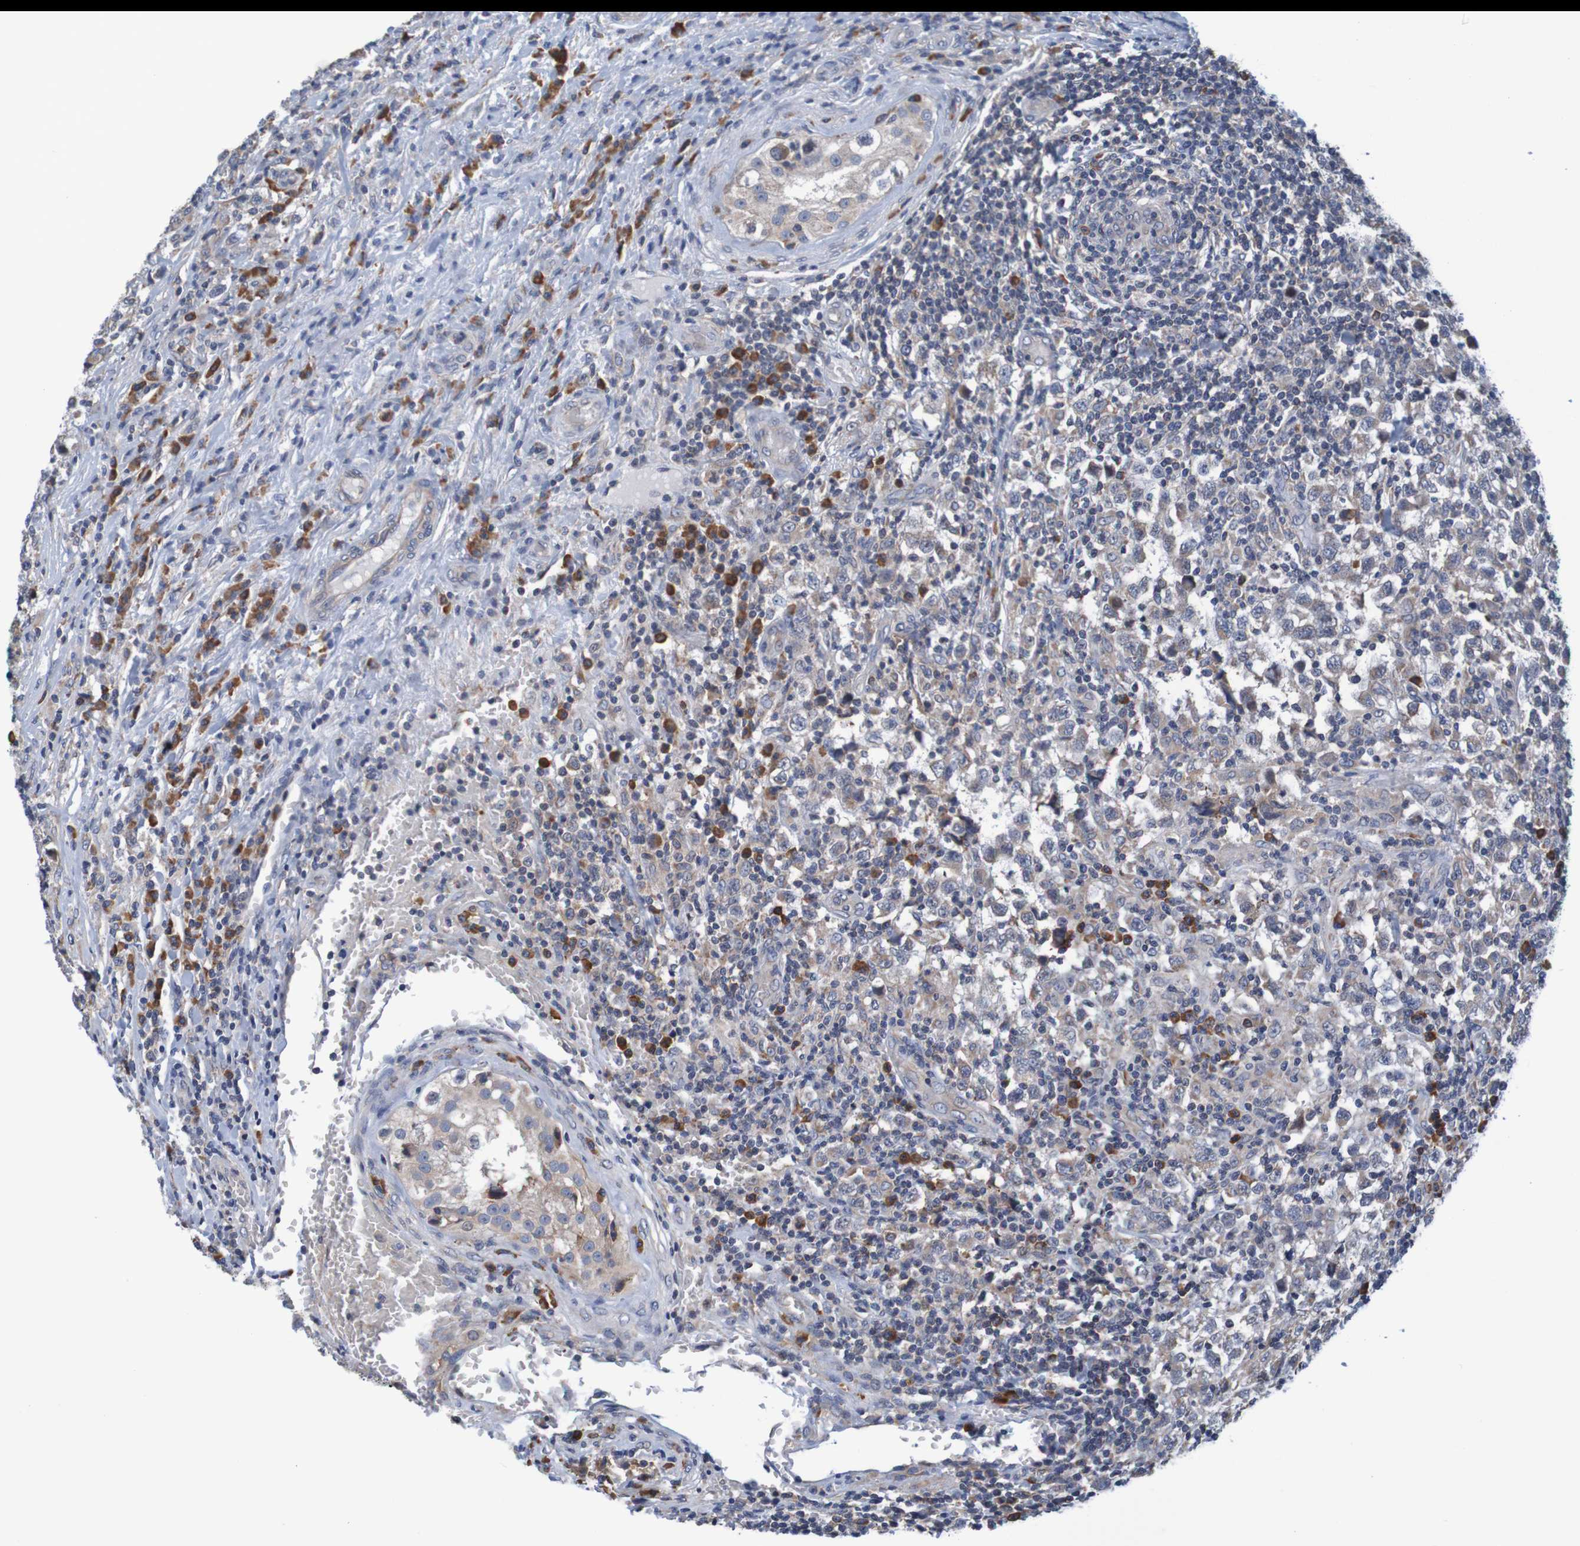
{"staining": {"intensity": "weak", "quantity": ">75%", "location": "cytoplasmic/membranous"}, "tissue": "testis cancer", "cell_type": "Tumor cells", "image_type": "cancer", "snomed": [{"axis": "morphology", "description": "Carcinoma, Embryonal, NOS"}, {"axis": "topography", "description": "Testis"}], "caption": "Immunohistochemistry (IHC) of human testis embryonal carcinoma displays low levels of weak cytoplasmic/membranous expression in approximately >75% of tumor cells.", "gene": "CLDN18", "patient": {"sex": "male", "age": 21}}